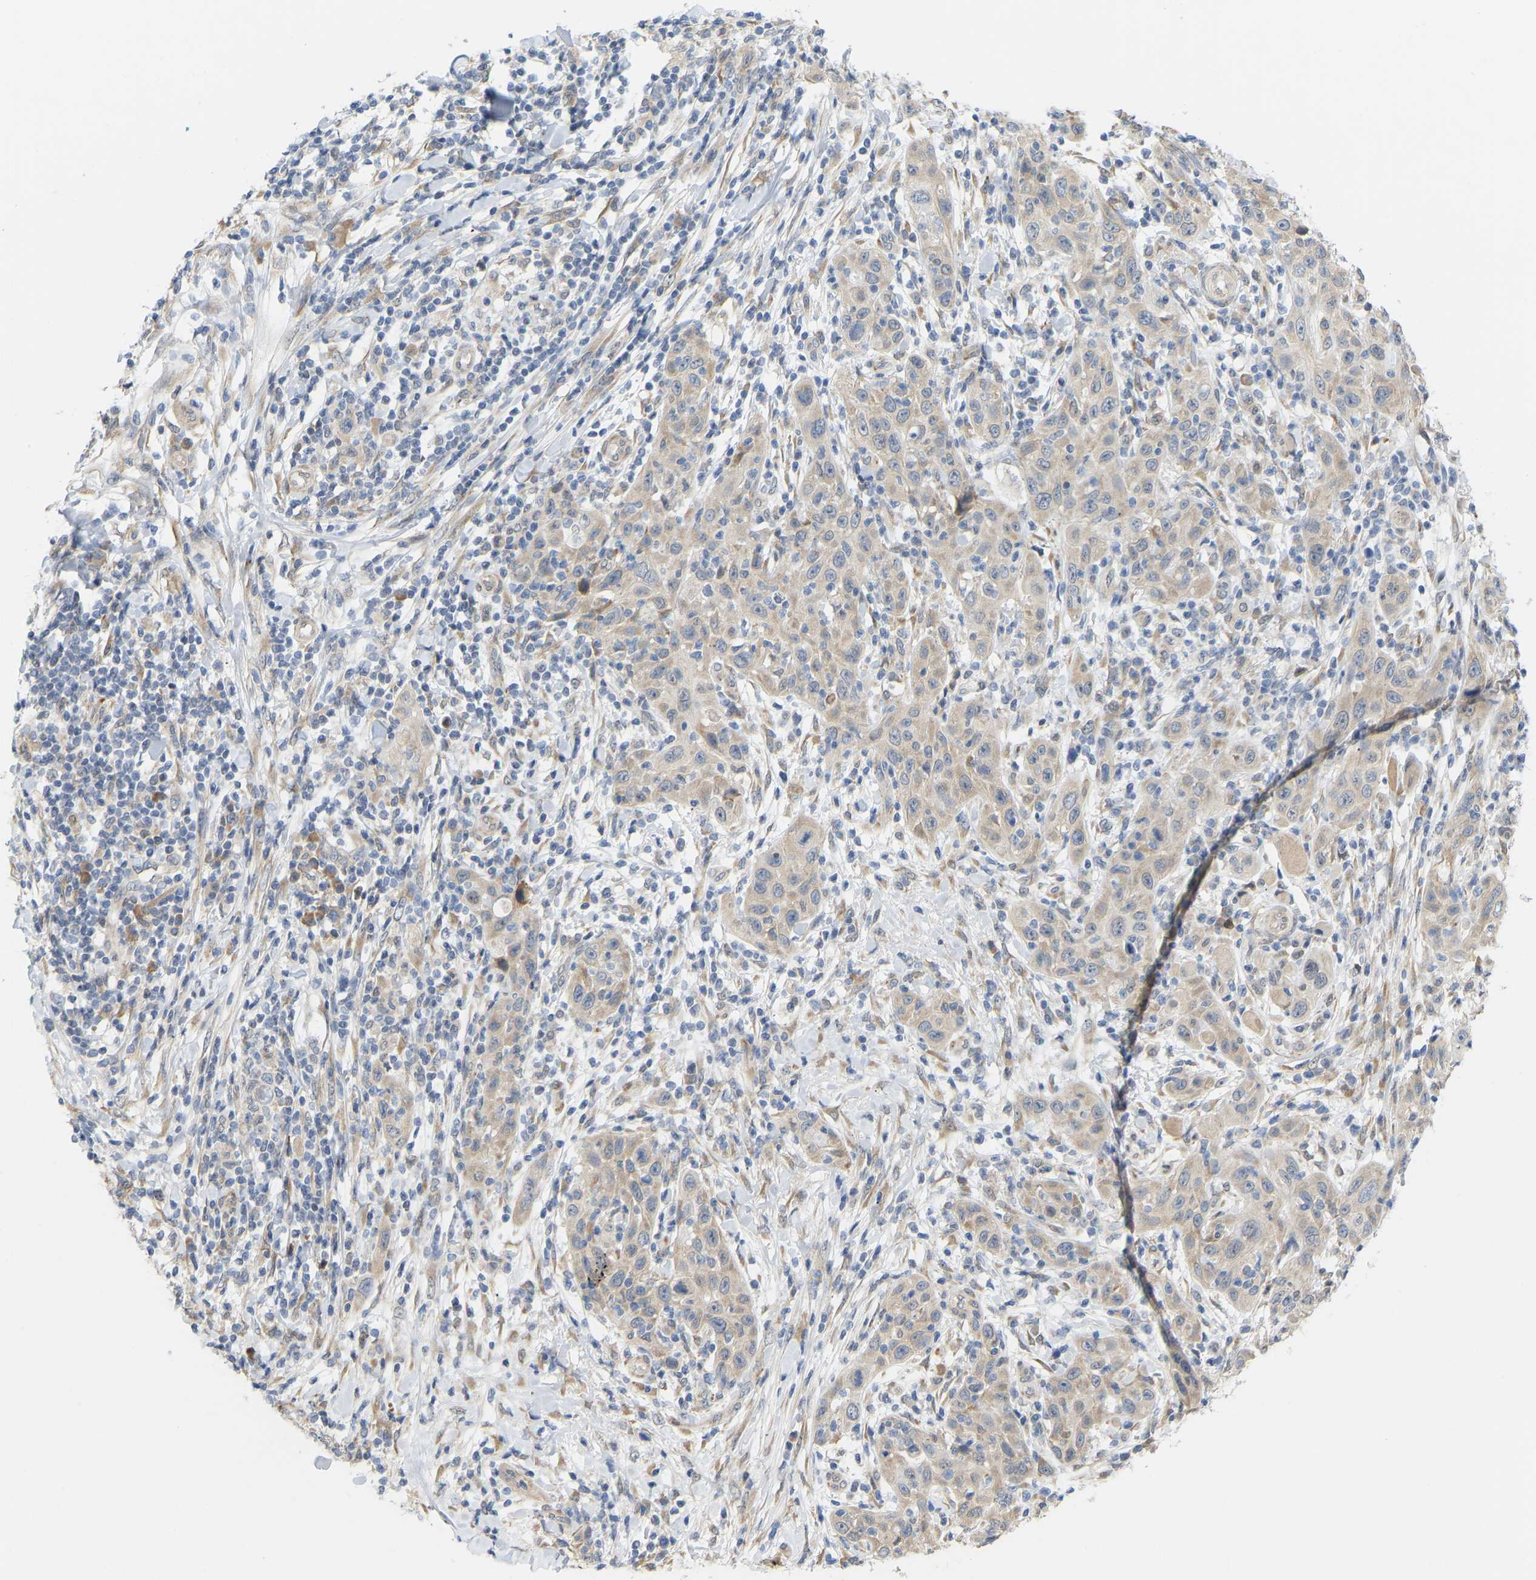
{"staining": {"intensity": "weak", "quantity": ">75%", "location": "cytoplasmic/membranous"}, "tissue": "skin cancer", "cell_type": "Tumor cells", "image_type": "cancer", "snomed": [{"axis": "morphology", "description": "Squamous cell carcinoma, NOS"}, {"axis": "topography", "description": "Skin"}], "caption": "There is low levels of weak cytoplasmic/membranous expression in tumor cells of skin cancer, as demonstrated by immunohistochemical staining (brown color).", "gene": "BEND3", "patient": {"sex": "female", "age": 88}}